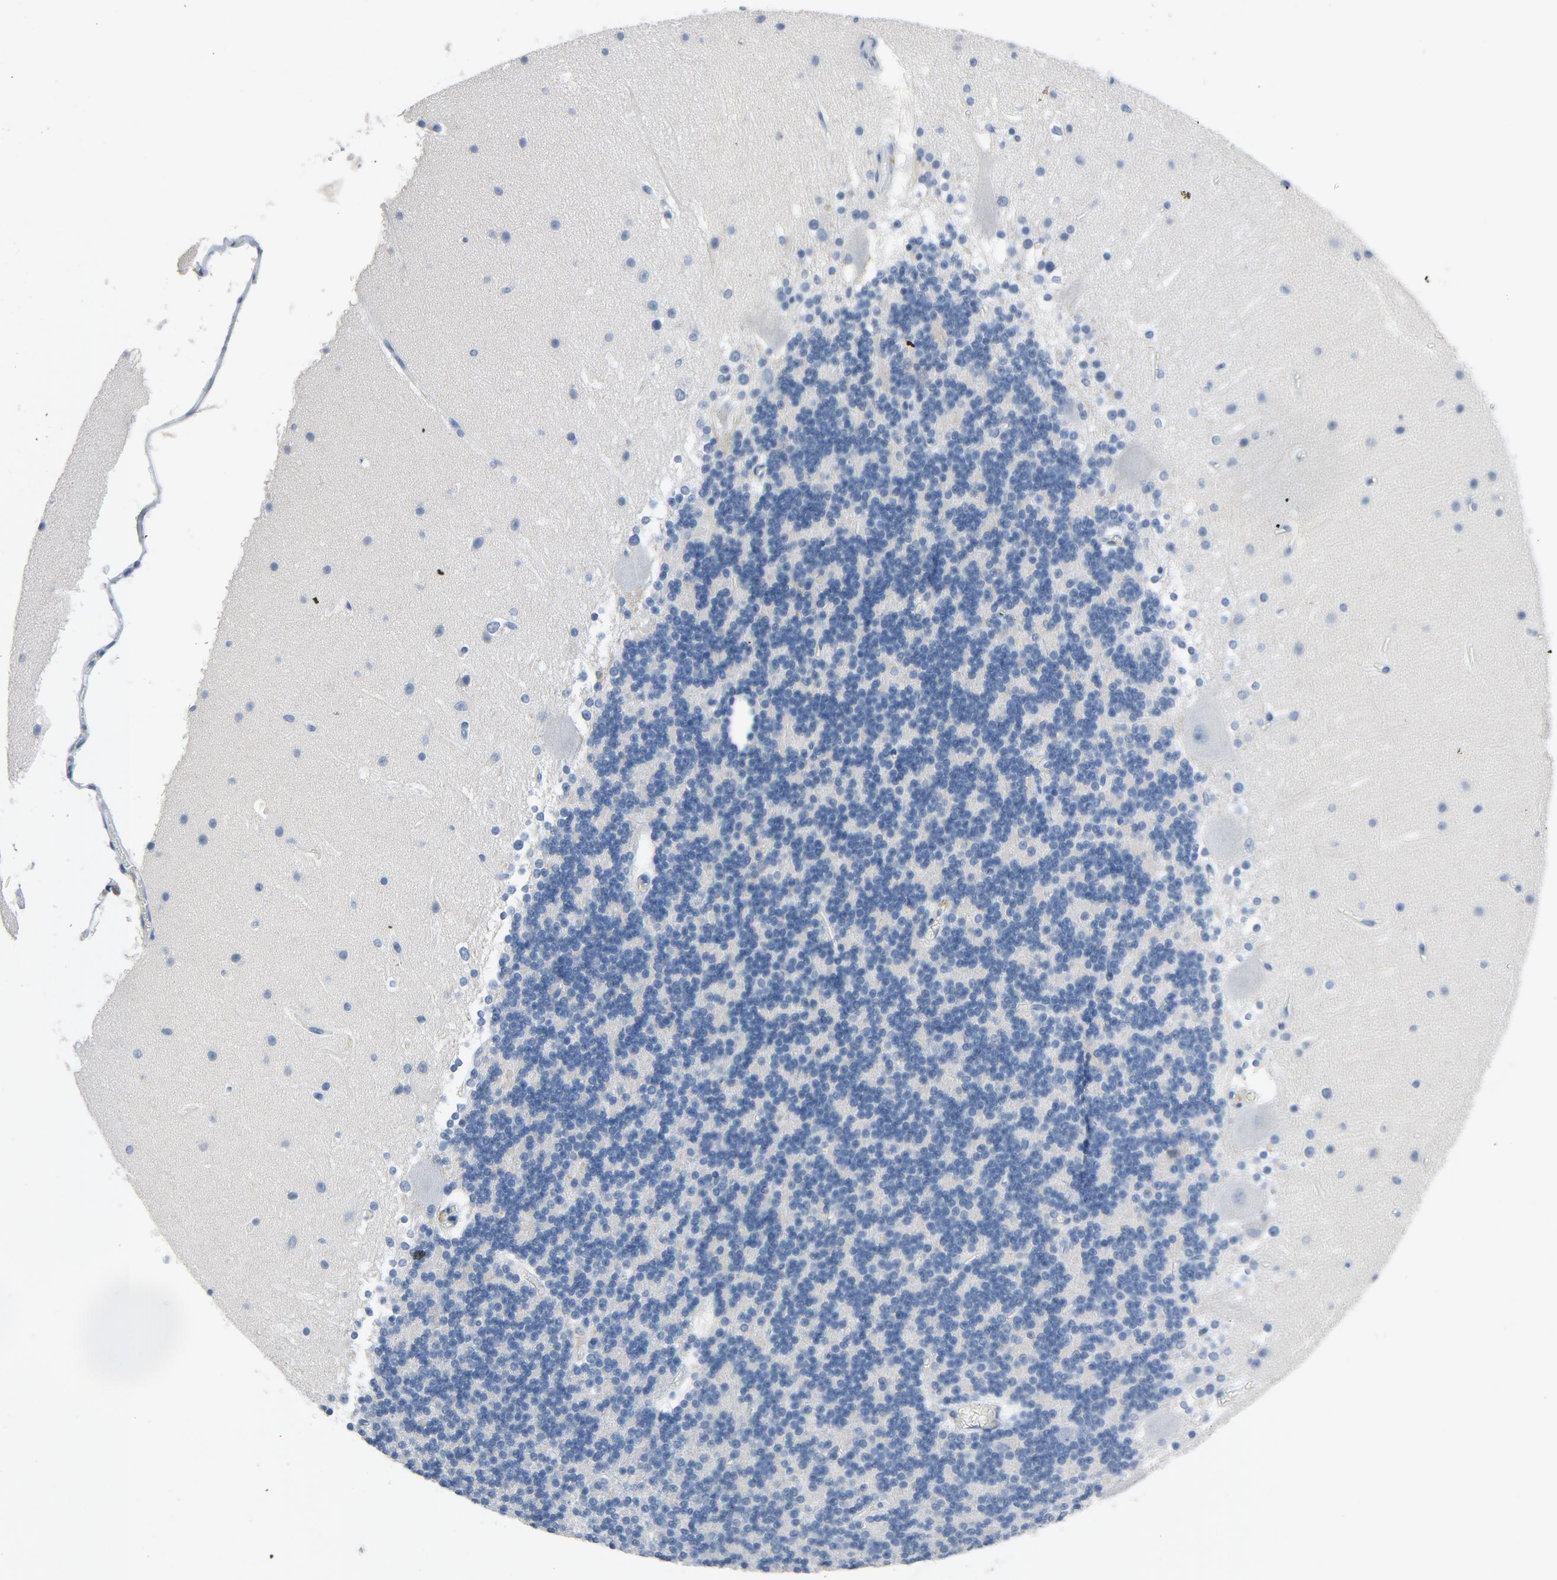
{"staining": {"intensity": "negative", "quantity": "none", "location": "none"}, "tissue": "cerebellum", "cell_type": "Cells in granular layer", "image_type": "normal", "snomed": [{"axis": "morphology", "description": "Normal tissue, NOS"}, {"axis": "topography", "description": "Cerebellum"}], "caption": "The image reveals no significant expression in cells in granular layer of cerebellum.", "gene": "LCK", "patient": {"sex": "female", "age": 19}}